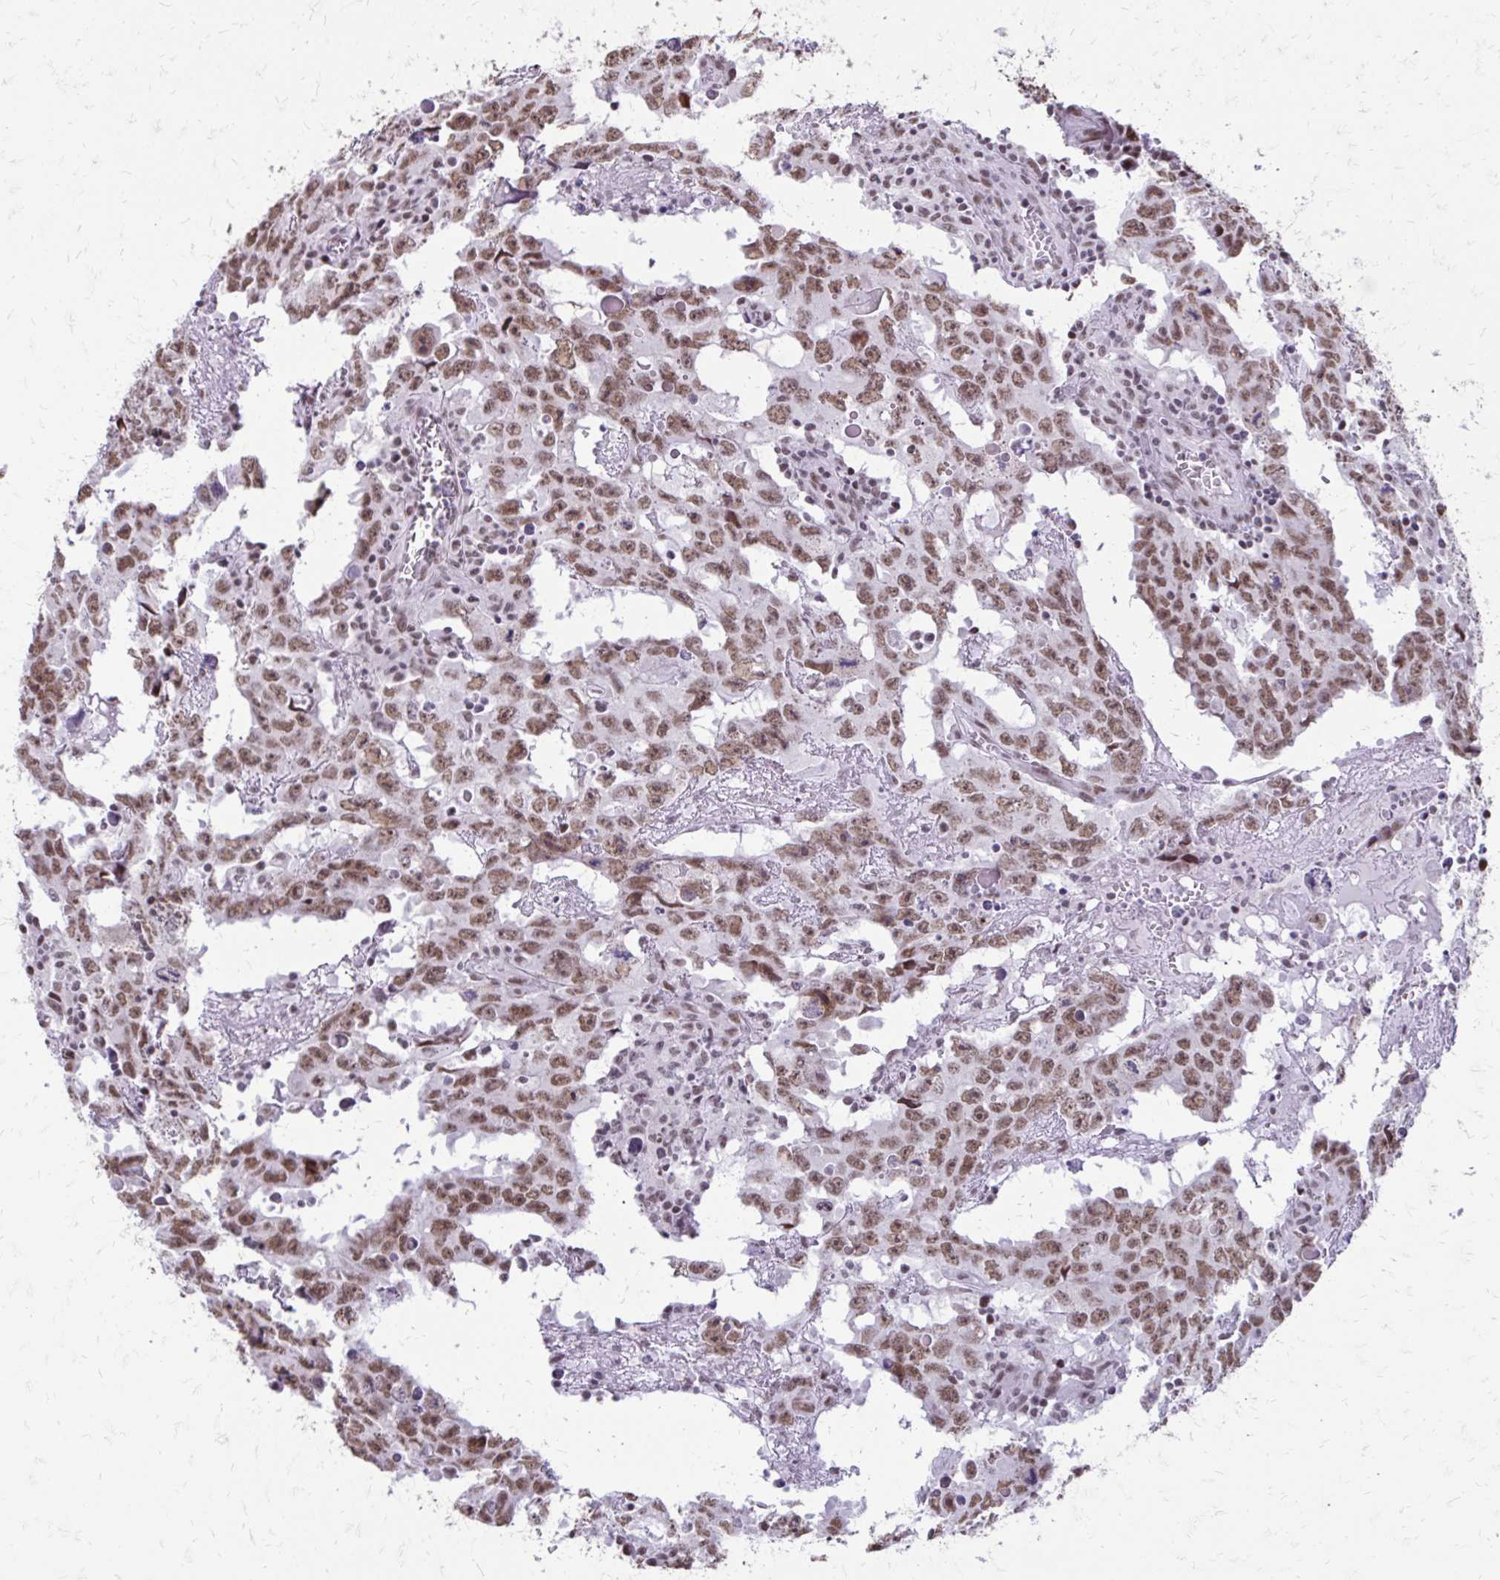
{"staining": {"intensity": "moderate", "quantity": ">75%", "location": "nuclear"}, "tissue": "testis cancer", "cell_type": "Tumor cells", "image_type": "cancer", "snomed": [{"axis": "morphology", "description": "Carcinoma, Embryonal, NOS"}, {"axis": "topography", "description": "Testis"}], "caption": "Brown immunohistochemical staining in testis cancer (embryonal carcinoma) shows moderate nuclear expression in about >75% of tumor cells.", "gene": "SS18", "patient": {"sex": "male", "age": 22}}